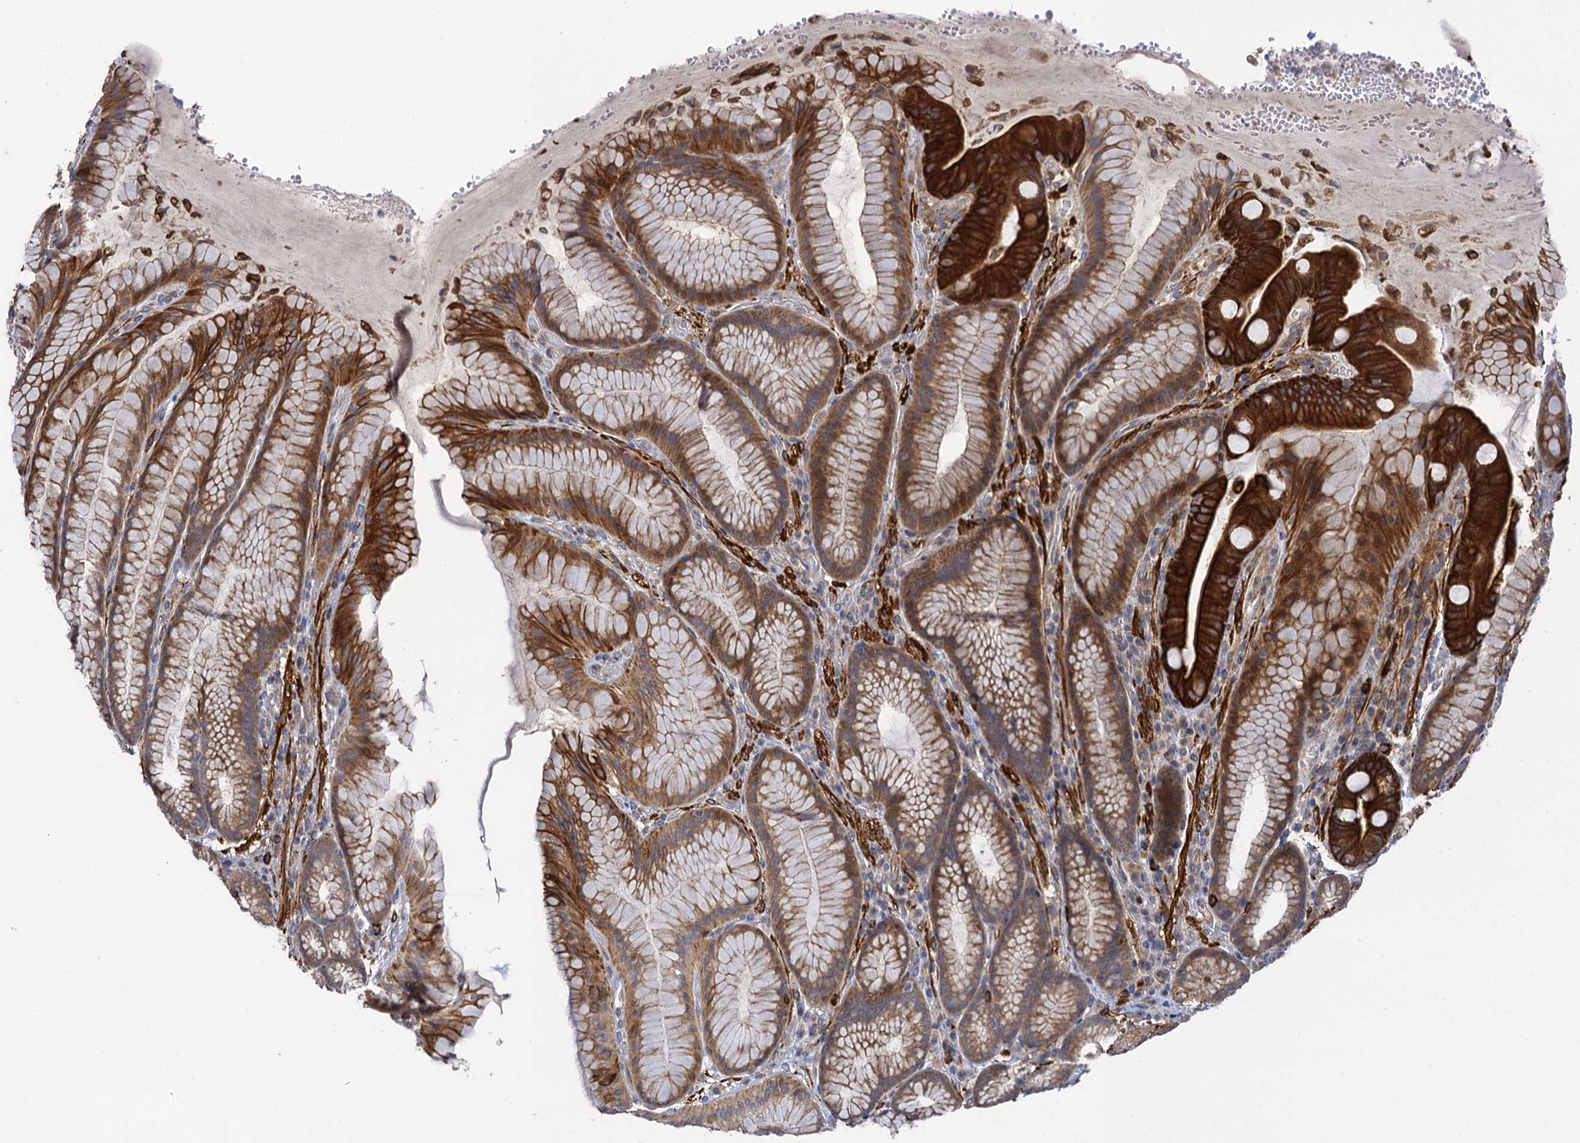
{"staining": {"intensity": "strong", "quantity": "25%-75%", "location": "cytoplasmic/membranous"}, "tissue": "stomach", "cell_type": "Glandular cells", "image_type": "normal", "snomed": [{"axis": "morphology", "description": "Normal tissue, NOS"}, {"axis": "topography", "description": "Stomach"}], "caption": "There is high levels of strong cytoplasmic/membranous positivity in glandular cells of benign stomach, as demonstrated by immunohistochemical staining (brown color).", "gene": "WDR88", "patient": {"sex": "male", "age": 57}}